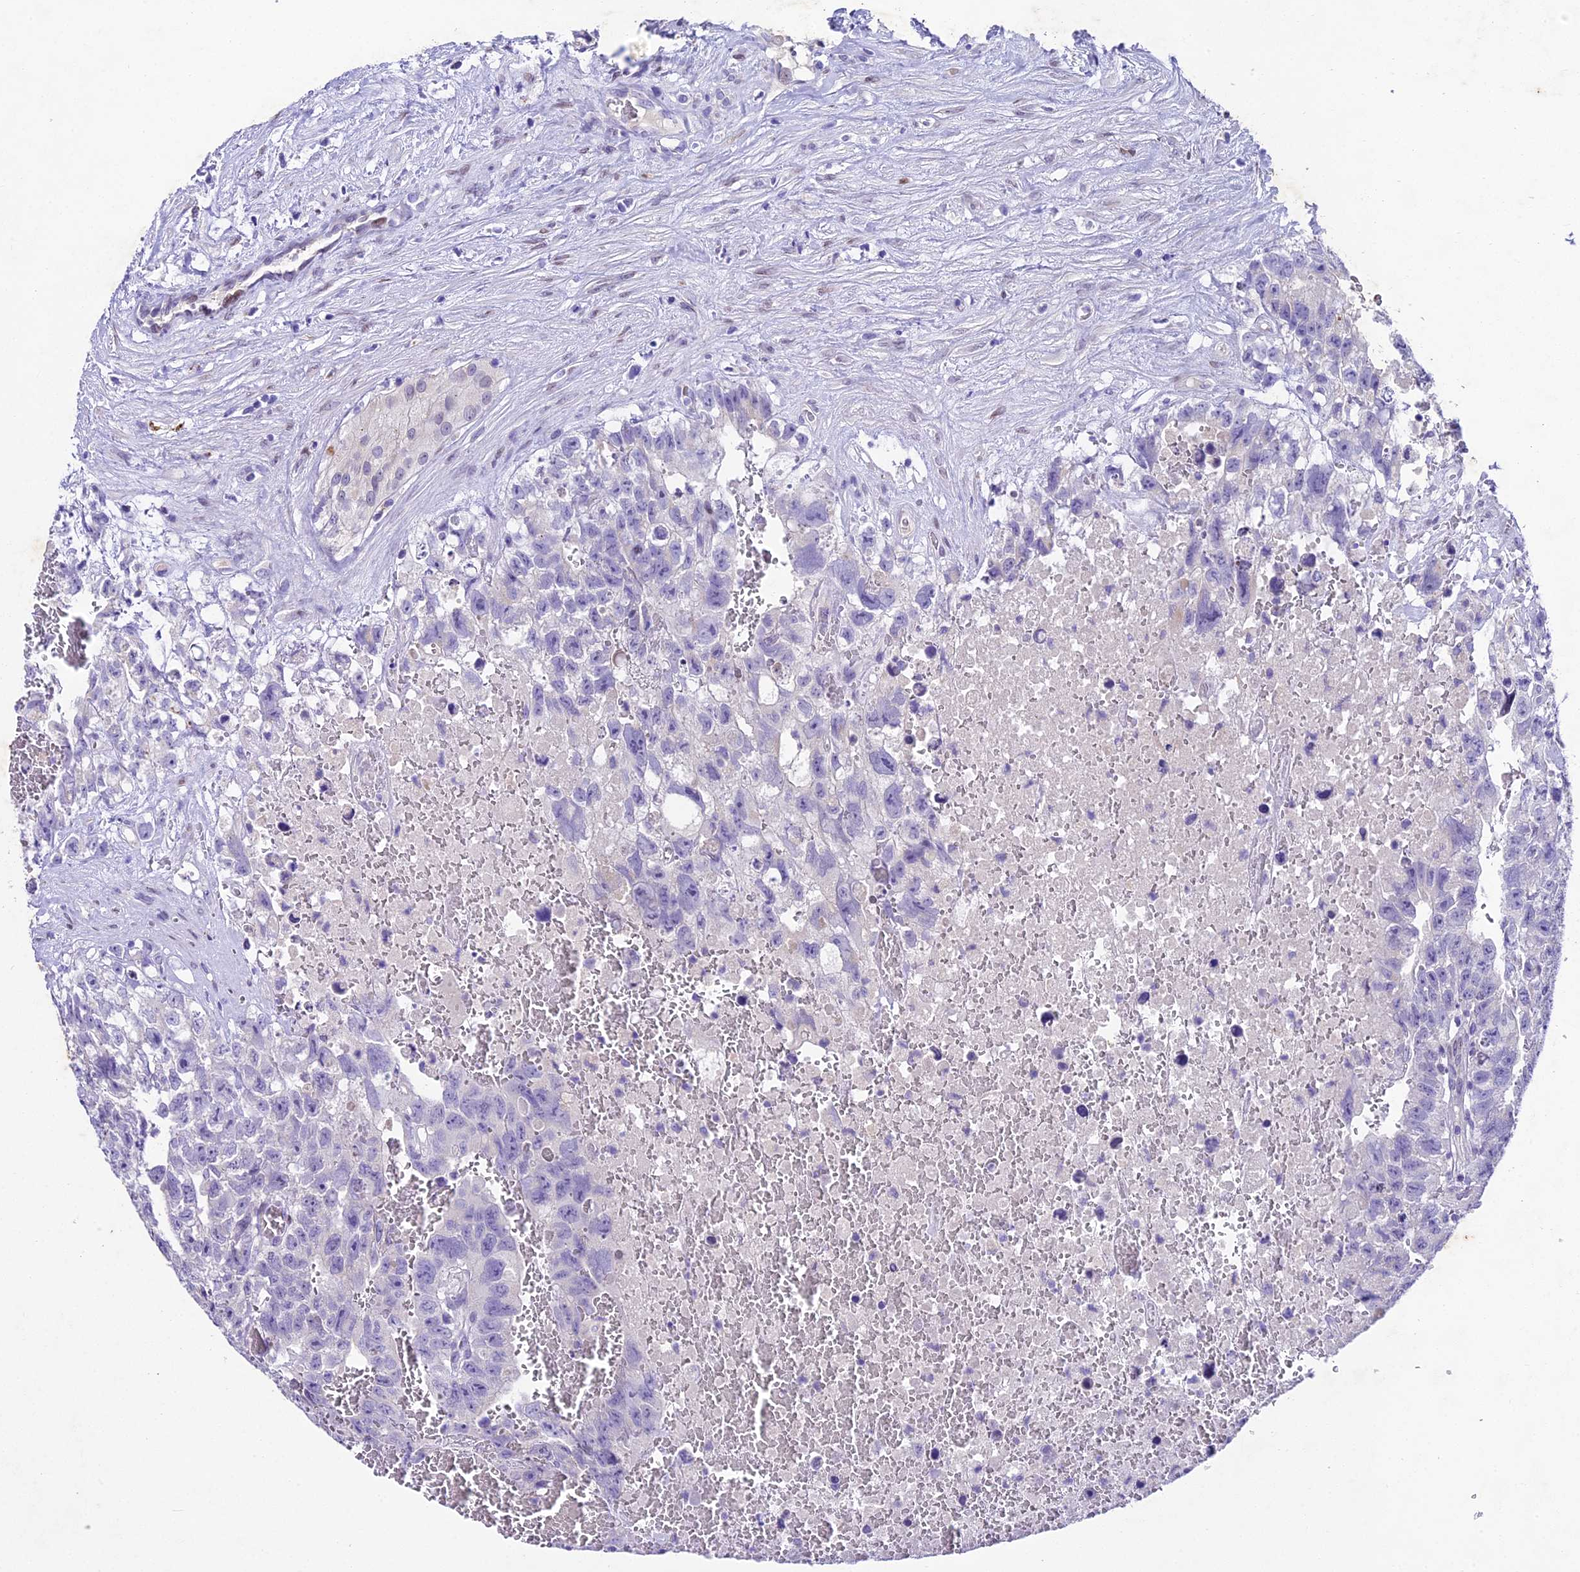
{"staining": {"intensity": "negative", "quantity": "none", "location": "none"}, "tissue": "testis cancer", "cell_type": "Tumor cells", "image_type": "cancer", "snomed": [{"axis": "morphology", "description": "Carcinoma, Embryonal, NOS"}, {"axis": "topography", "description": "Testis"}], "caption": "DAB (3,3'-diaminobenzidine) immunohistochemical staining of human testis cancer (embryonal carcinoma) exhibits no significant staining in tumor cells. Nuclei are stained in blue.", "gene": "IFT140", "patient": {"sex": "male", "age": 26}}